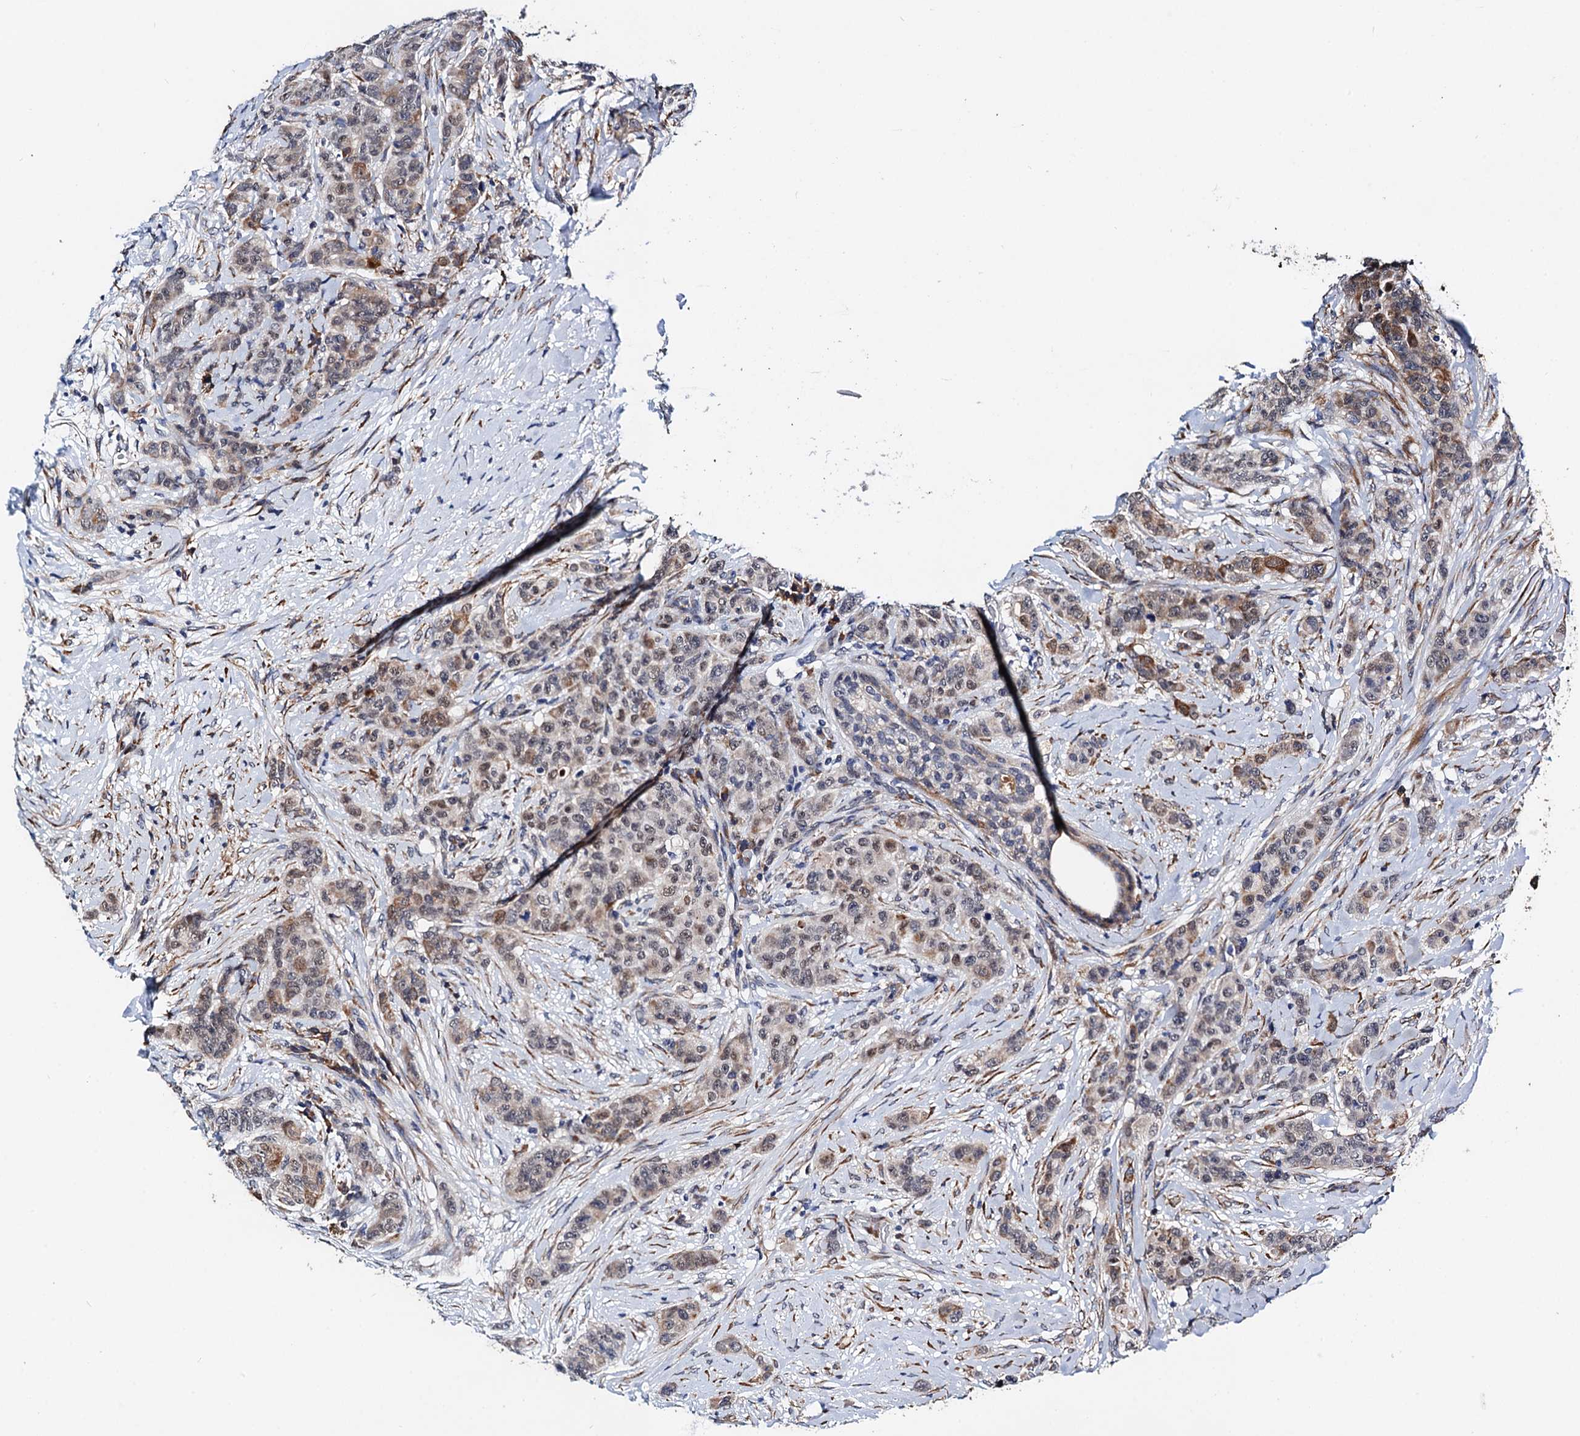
{"staining": {"intensity": "moderate", "quantity": "25%-75%", "location": "cytoplasmic/membranous,nuclear"}, "tissue": "breast cancer", "cell_type": "Tumor cells", "image_type": "cancer", "snomed": [{"axis": "morphology", "description": "Duct carcinoma"}, {"axis": "topography", "description": "Breast"}], "caption": "Human breast cancer (infiltrating ductal carcinoma) stained for a protein (brown) exhibits moderate cytoplasmic/membranous and nuclear positive staining in approximately 25%-75% of tumor cells.", "gene": "SLC7A10", "patient": {"sex": "female", "age": 40}}